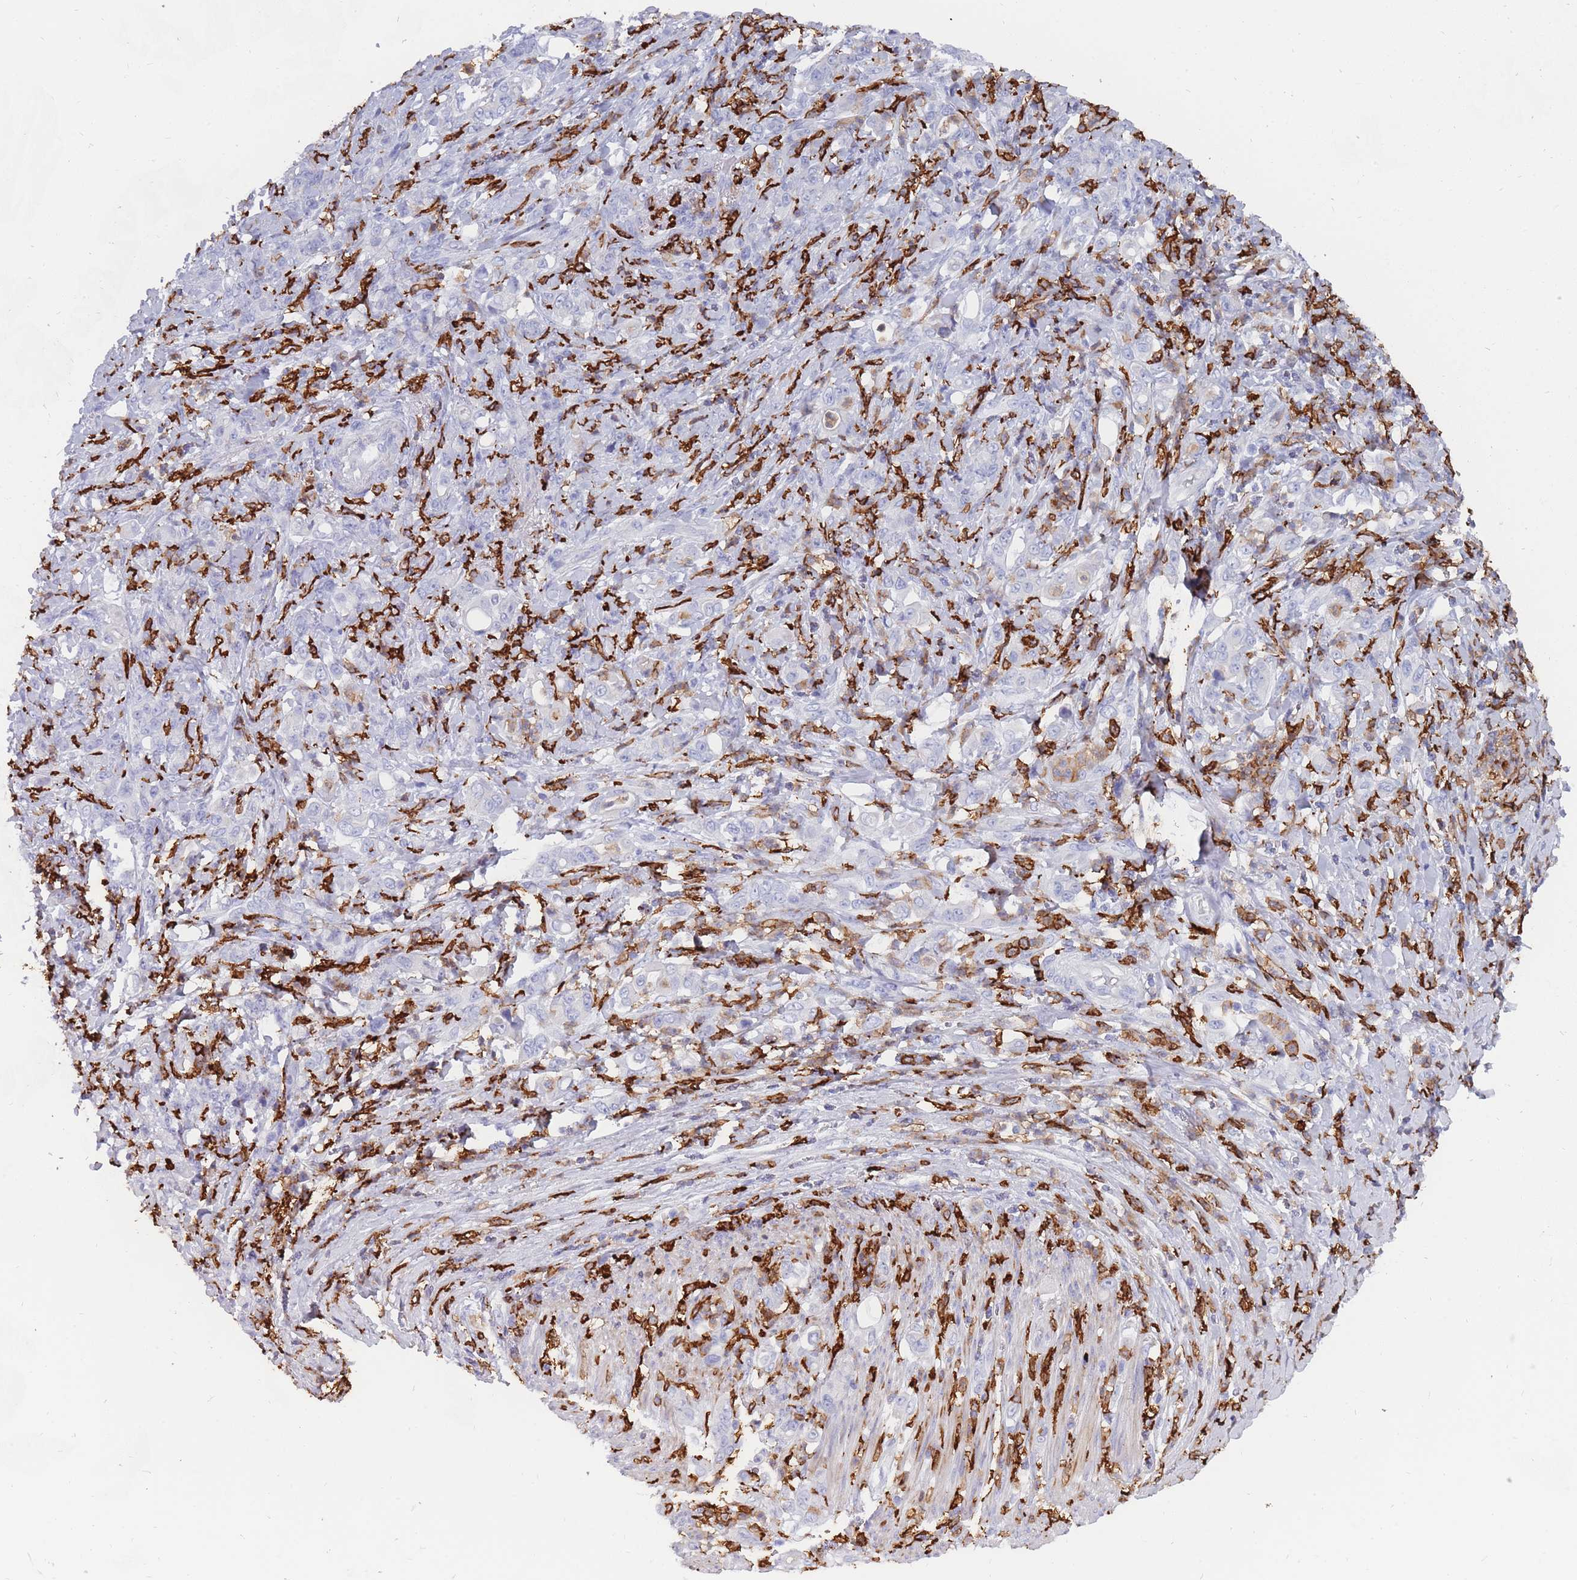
{"staining": {"intensity": "negative", "quantity": "none", "location": "none"}, "tissue": "stomach cancer", "cell_type": "Tumor cells", "image_type": "cancer", "snomed": [{"axis": "morphology", "description": "Normal tissue, NOS"}, {"axis": "morphology", "description": "Adenocarcinoma, NOS"}, {"axis": "topography", "description": "Stomach"}], "caption": "The histopathology image exhibits no significant expression in tumor cells of stomach adenocarcinoma.", "gene": "AIF1", "patient": {"sex": "female", "age": 79}}